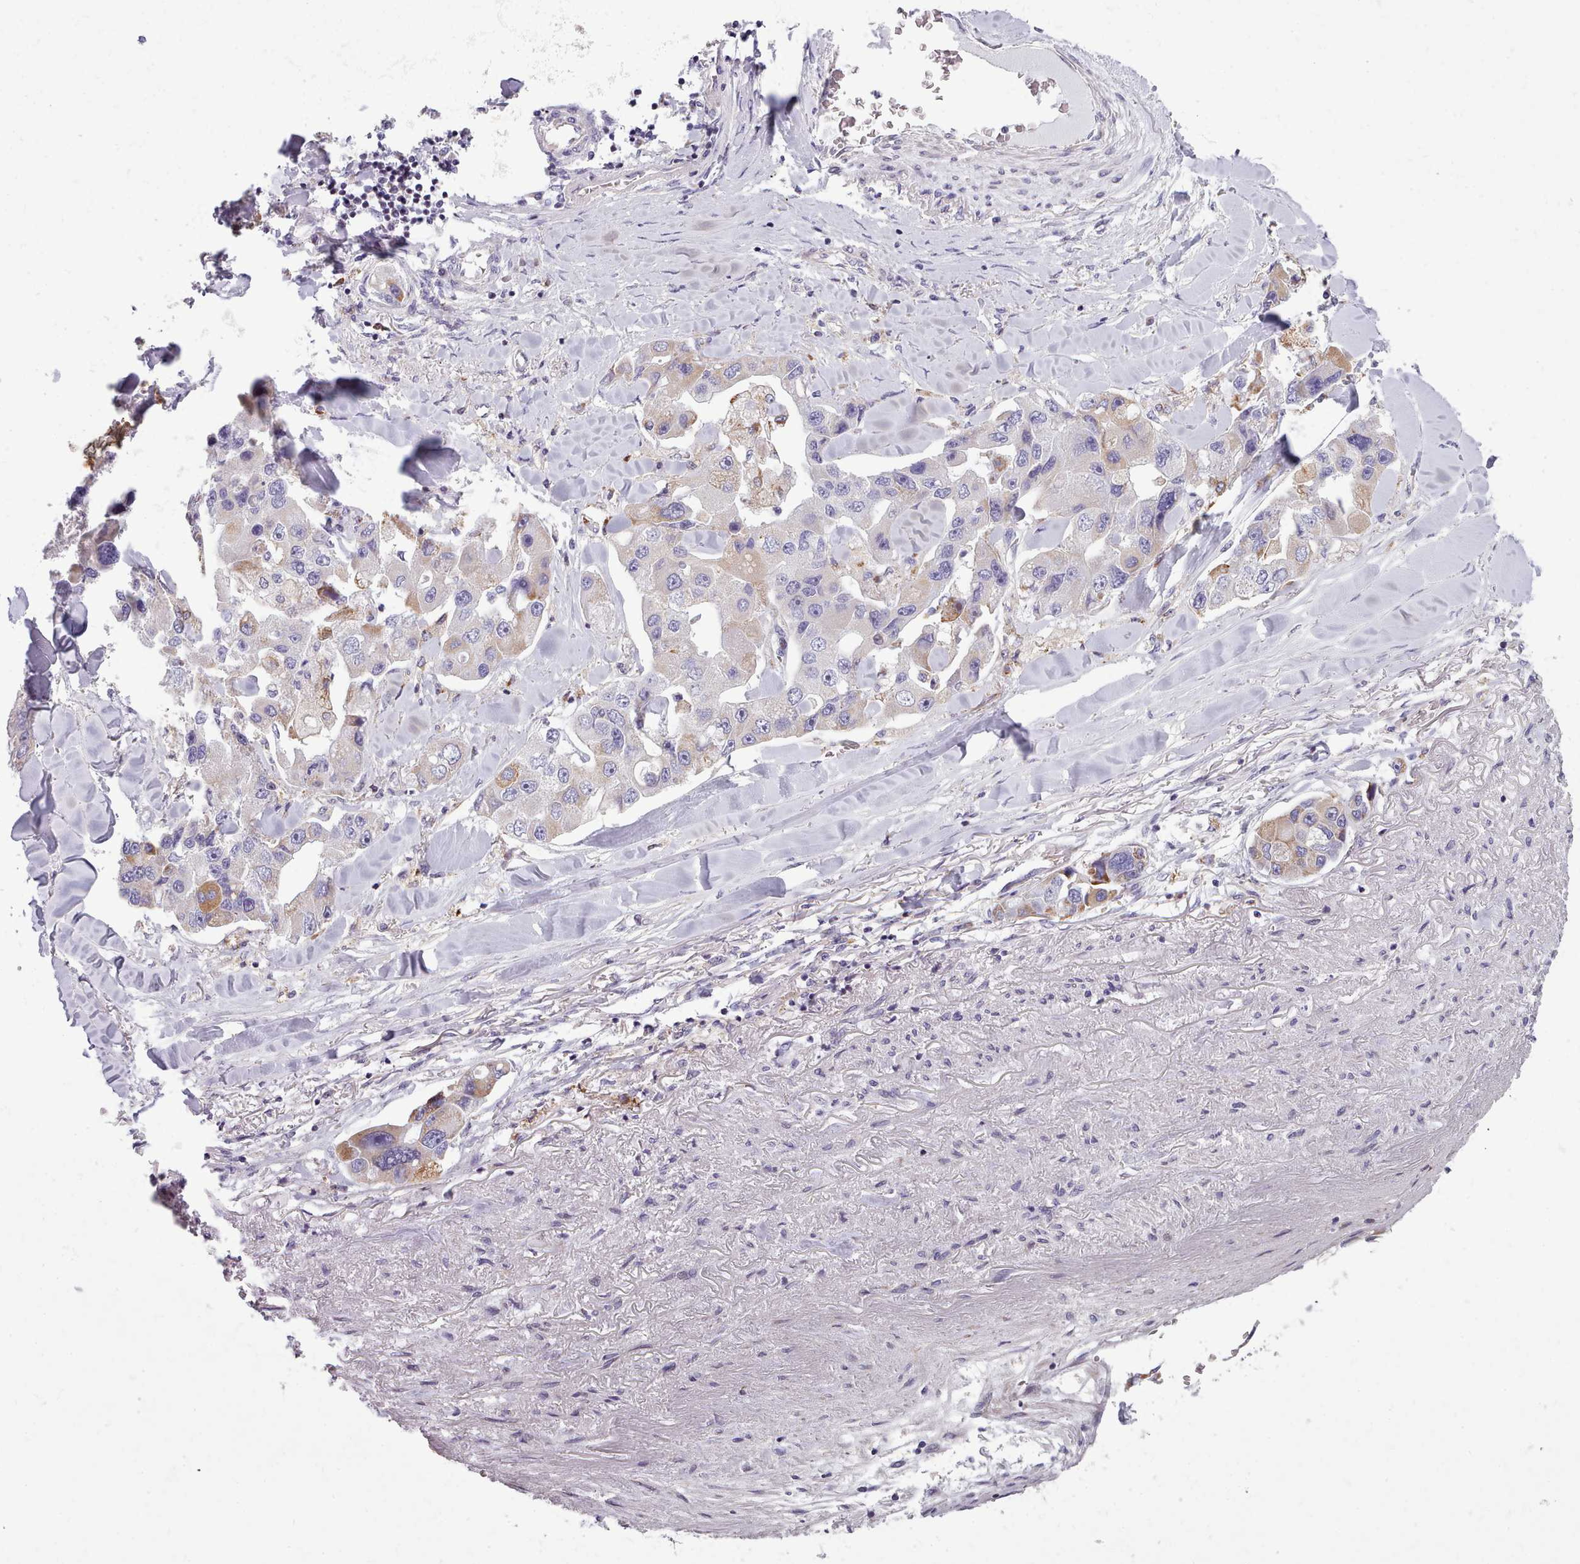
{"staining": {"intensity": "moderate", "quantity": "<25%", "location": "cytoplasmic/membranous"}, "tissue": "lung cancer", "cell_type": "Tumor cells", "image_type": "cancer", "snomed": [{"axis": "morphology", "description": "Adenocarcinoma, NOS"}, {"axis": "topography", "description": "Lung"}], "caption": "A photomicrograph of human adenocarcinoma (lung) stained for a protein displays moderate cytoplasmic/membranous brown staining in tumor cells. The staining was performed using DAB to visualize the protein expression in brown, while the nuclei were stained in blue with hematoxylin (Magnification: 20x).", "gene": "SLC52A3", "patient": {"sex": "female", "age": 54}}